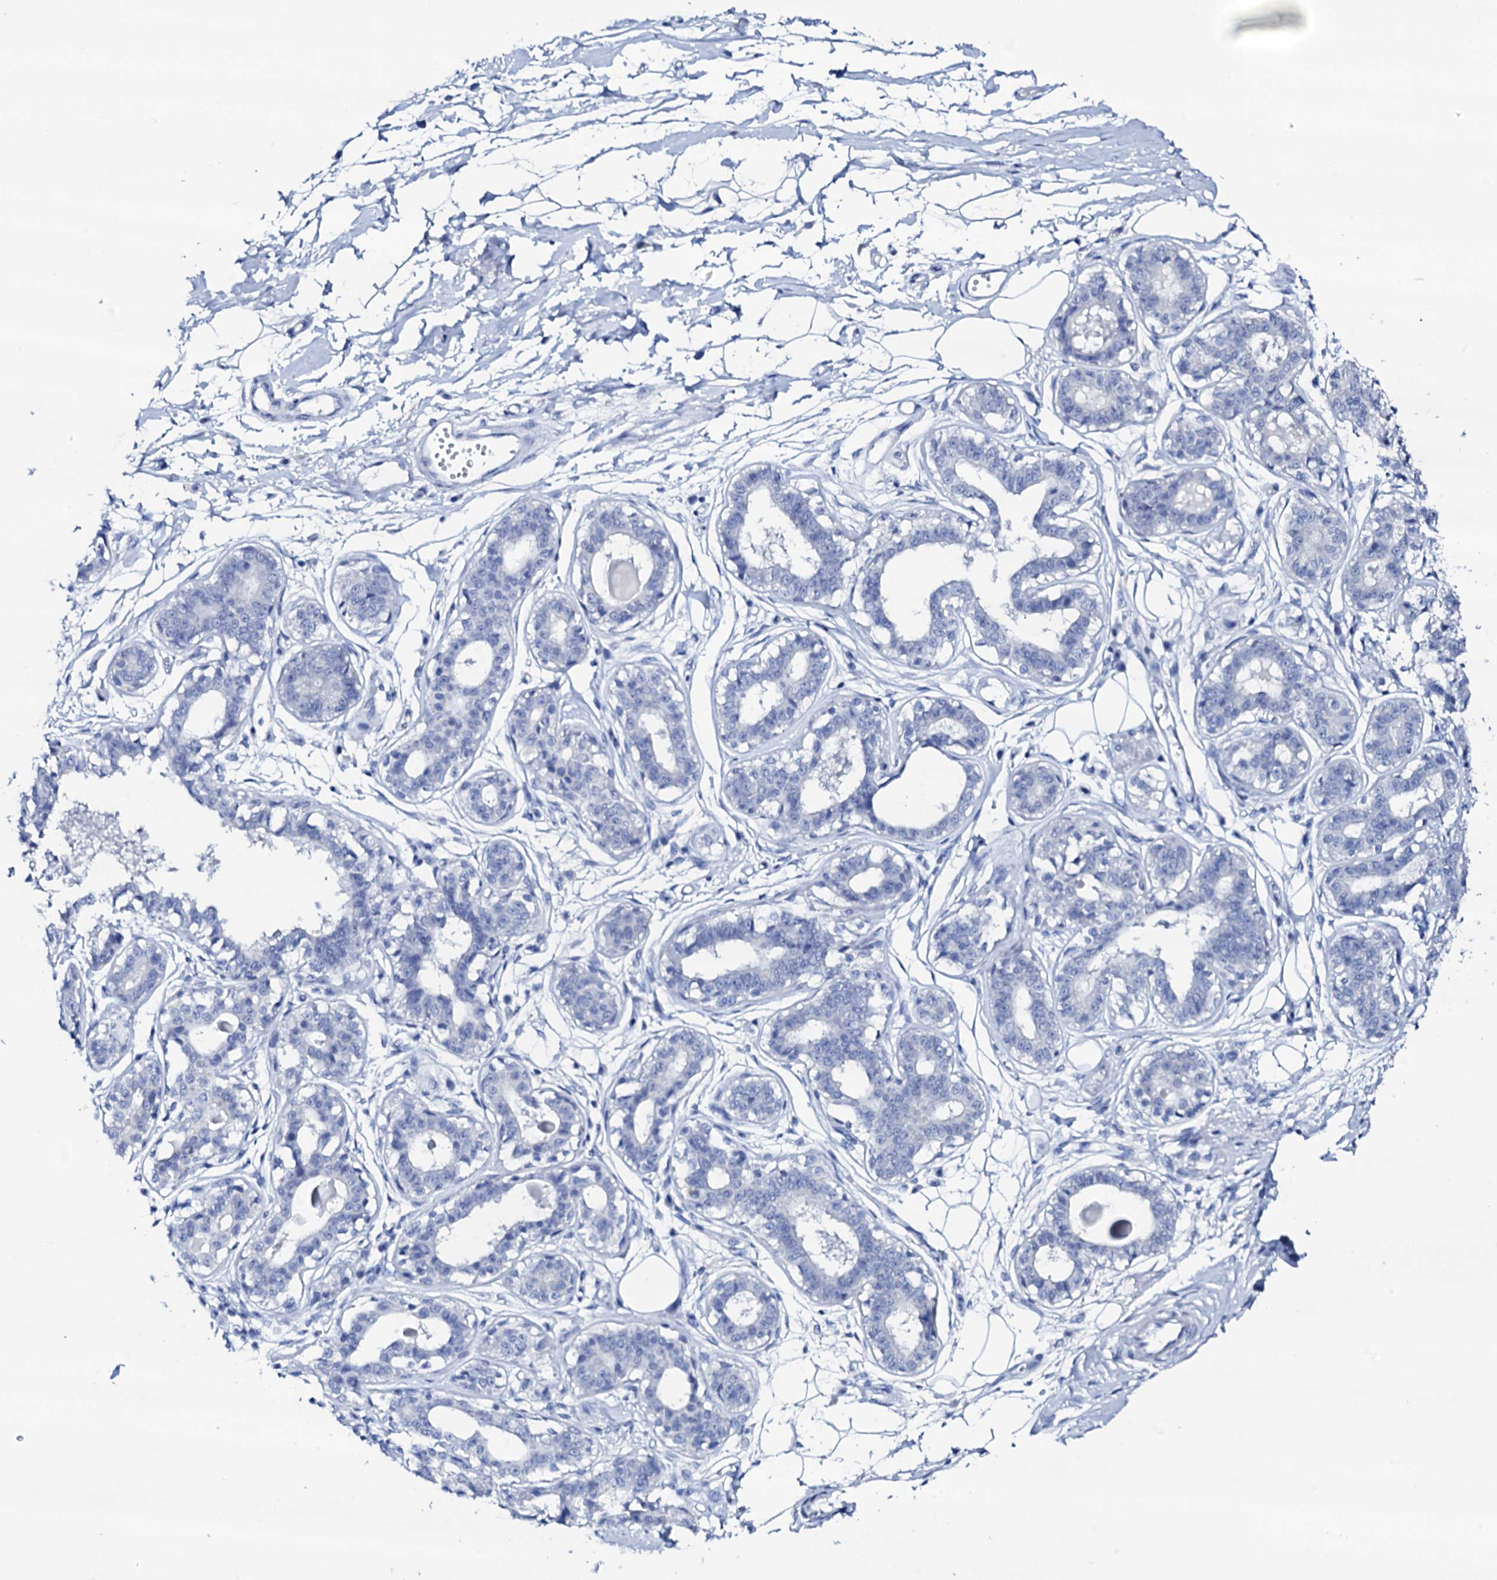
{"staining": {"intensity": "negative", "quantity": "none", "location": "none"}, "tissue": "breast", "cell_type": "Adipocytes", "image_type": "normal", "snomed": [{"axis": "morphology", "description": "Normal tissue, NOS"}, {"axis": "topography", "description": "Breast"}], "caption": "A high-resolution image shows immunohistochemistry staining of normal breast, which displays no significant staining in adipocytes.", "gene": "FBXL16", "patient": {"sex": "female", "age": 45}}